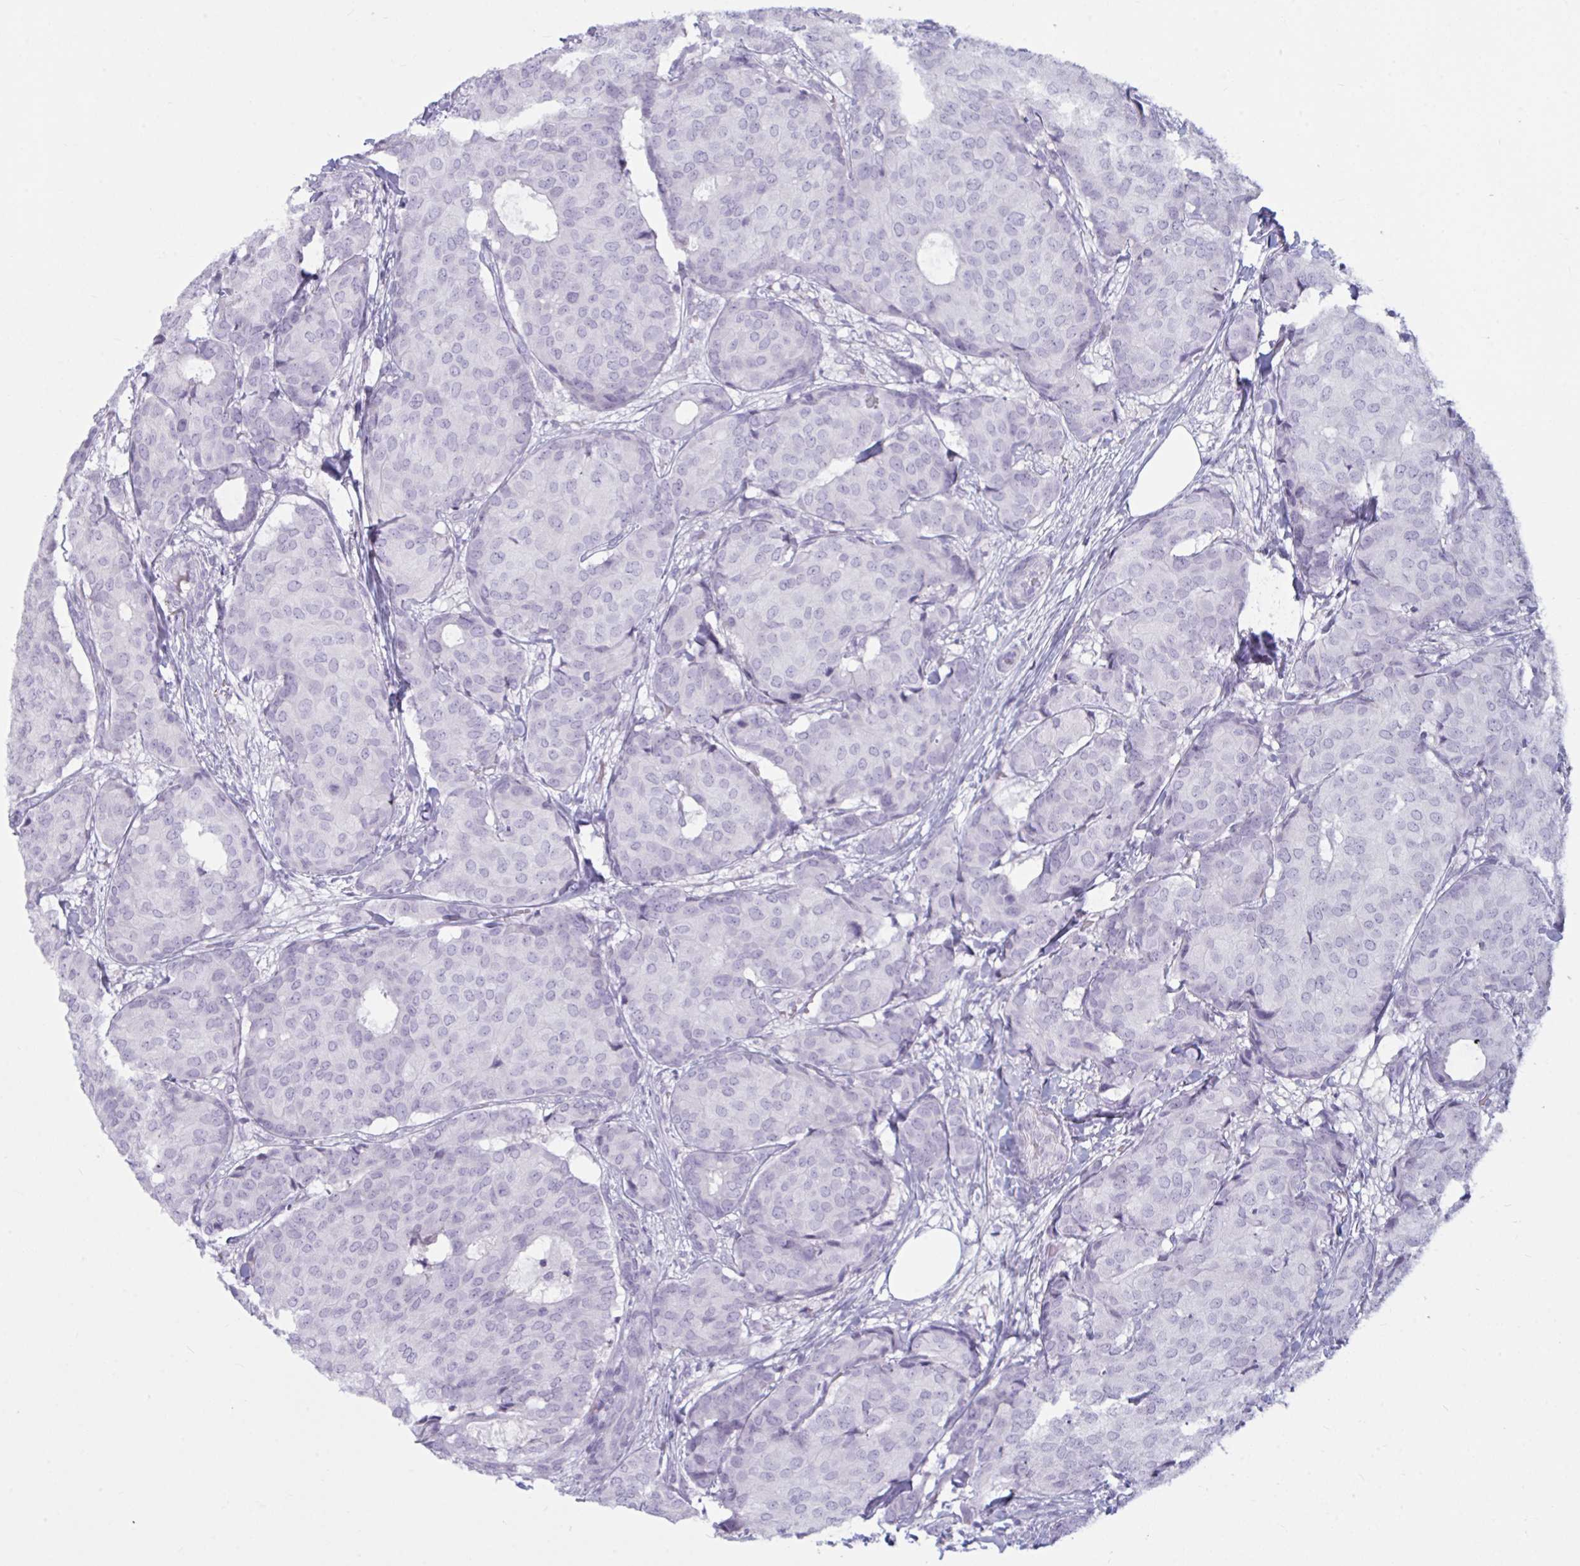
{"staining": {"intensity": "negative", "quantity": "none", "location": "none"}, "tissue": "breast cancer", "cell_type": "Tumor cells", "image_type": "cancer", "snomed": [{"axis": "morphology", "description": "Duct carcinoma"}, {"axis": "topography", "description": "Breast"}], "caption": "Immunohistochemistry (IHC) photomicrograph of human breast cancer stained for a protein (brown), which reveals no staining in tumor cells.", "gene": "BBS10", "patient": {"sex": "female", "age": 75}}